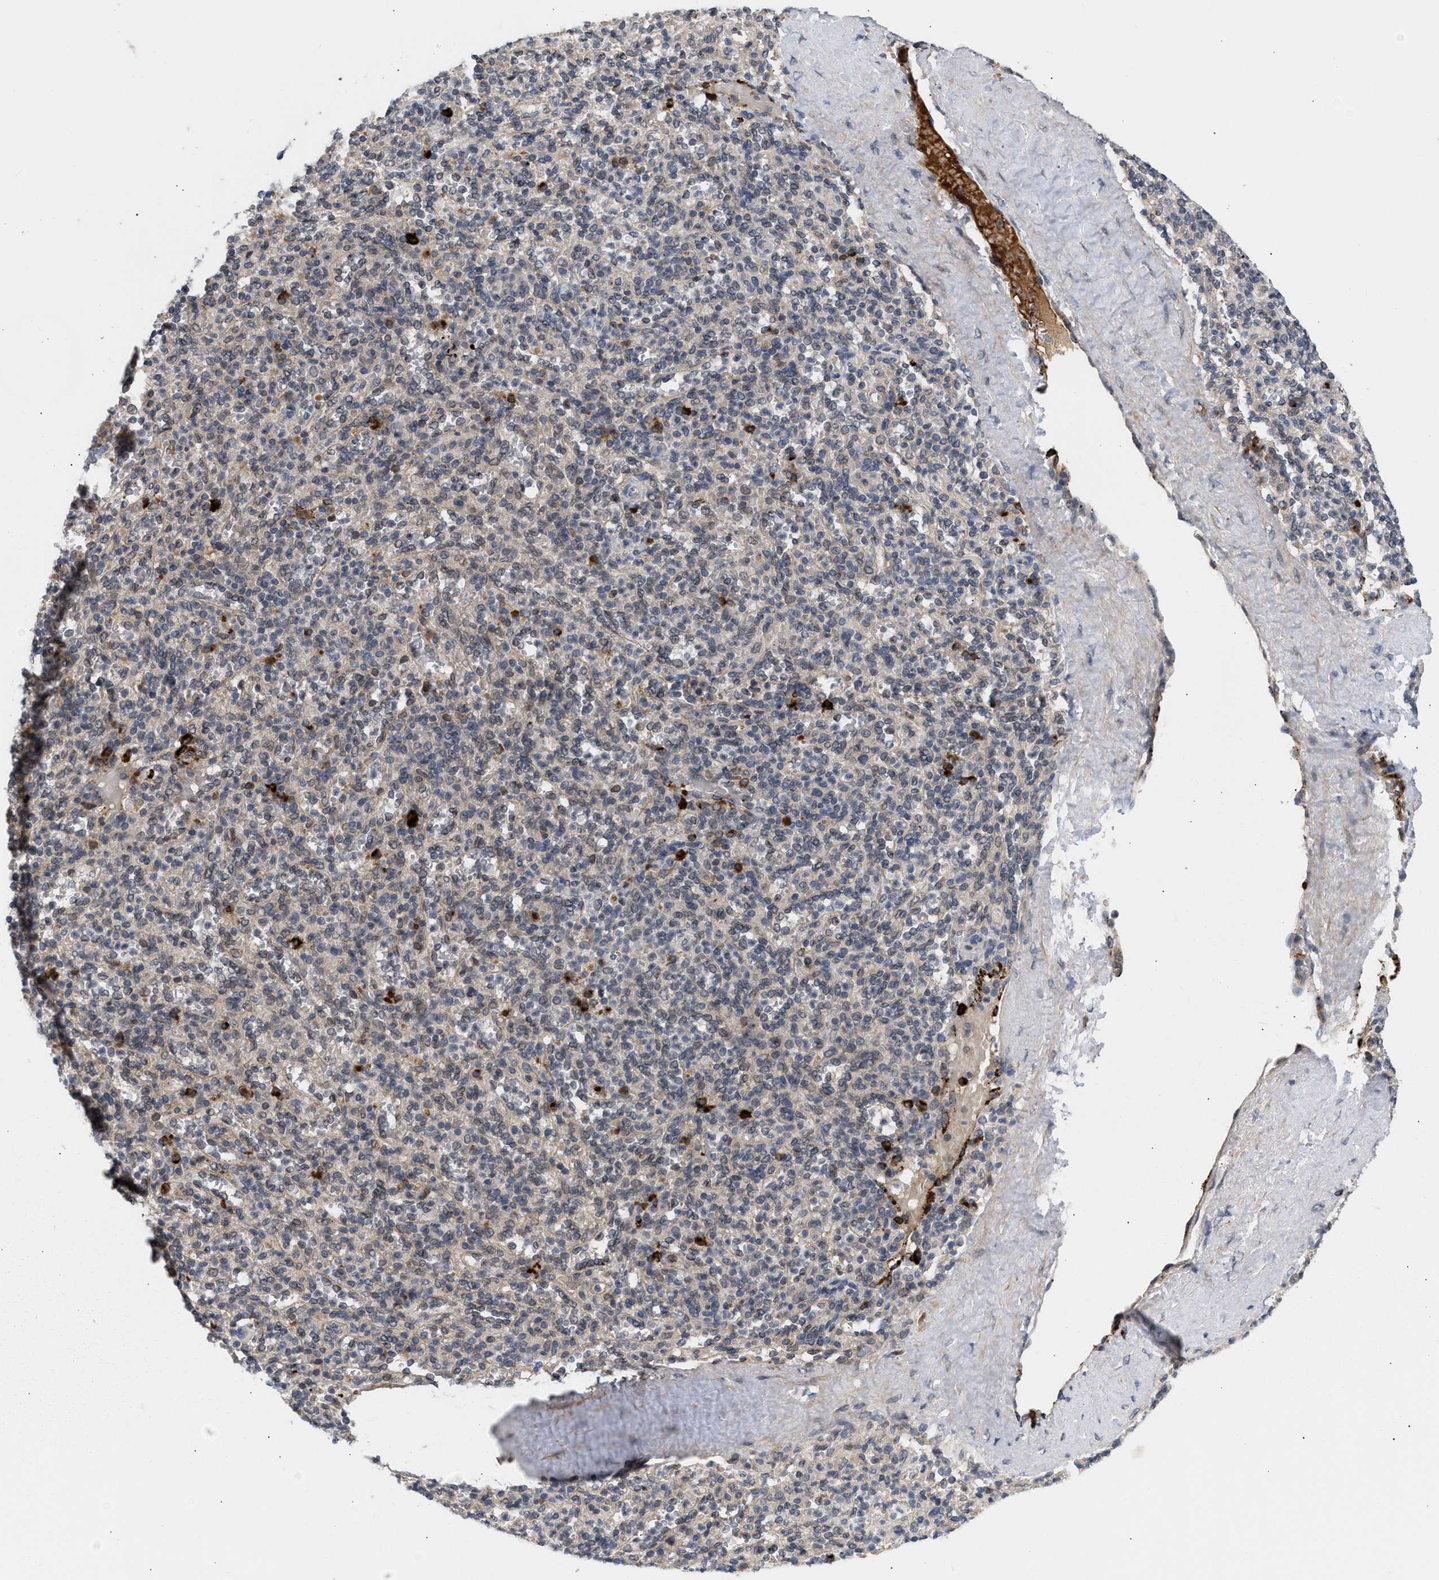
{"staining": {"intensity": "strong", "quantity": "<25%", "location": "cytoplasmic/membranous"}, "tissue": "spleen", "cell_type": "Cells in red pulp", "image_type": "normal", "snomed": [{"axis": "morphology", "description": "Normal tissue, NOS"}, {"axis": "topography", "description": "Spleen"}], "caption": "The histopathology image shows staining of normal spleen, revealing strong cytoplasmic/membranous protein positivity (brown color) within cells in red pulp. (Brightfield microscopy of DAB IHC at high magnification).", "gene": "NUP62", "patient": {"sex": "male", "age": 36}}